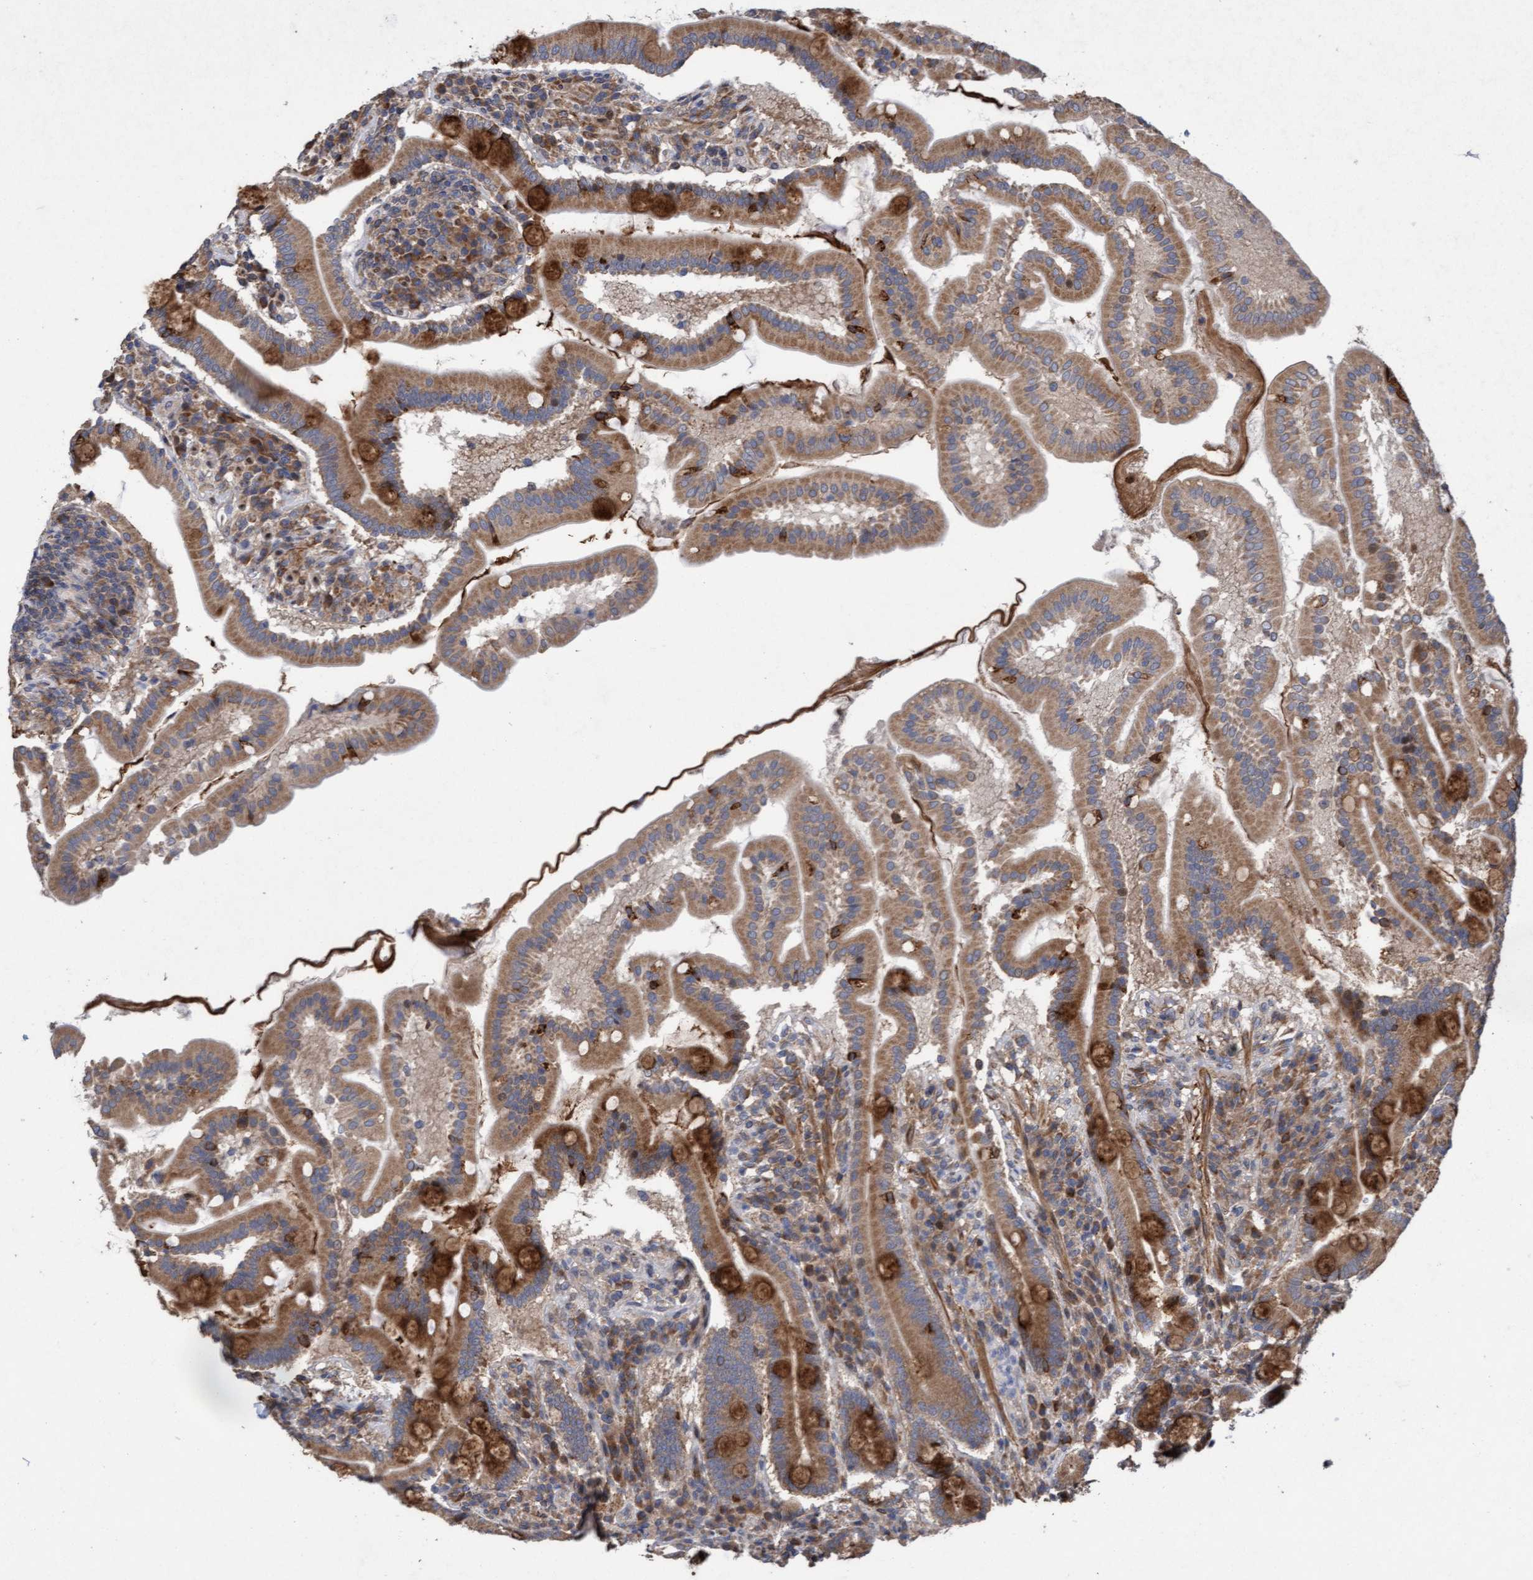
{"staining": {"intensity": "strong", "quantity": ">75%", "location": "cytoplasmic/membranous"}, "tissue": "duodenum", "cell_type": "Glandular cells", "image_type": "normal", "snomed": [{"axis": "morphology", "description": "Normal tissue, NOS"}, {"axis": "topography", "description": "Duodenum"}], "caption": "There is high levels of strong cytoplasmic/membranous positivity in glandular cells of normal duodenum, as demonstrated by immunohistochemical staining (brown color).", "gene": "ELP5", "patient": {"sex": "male", "age": 50}}